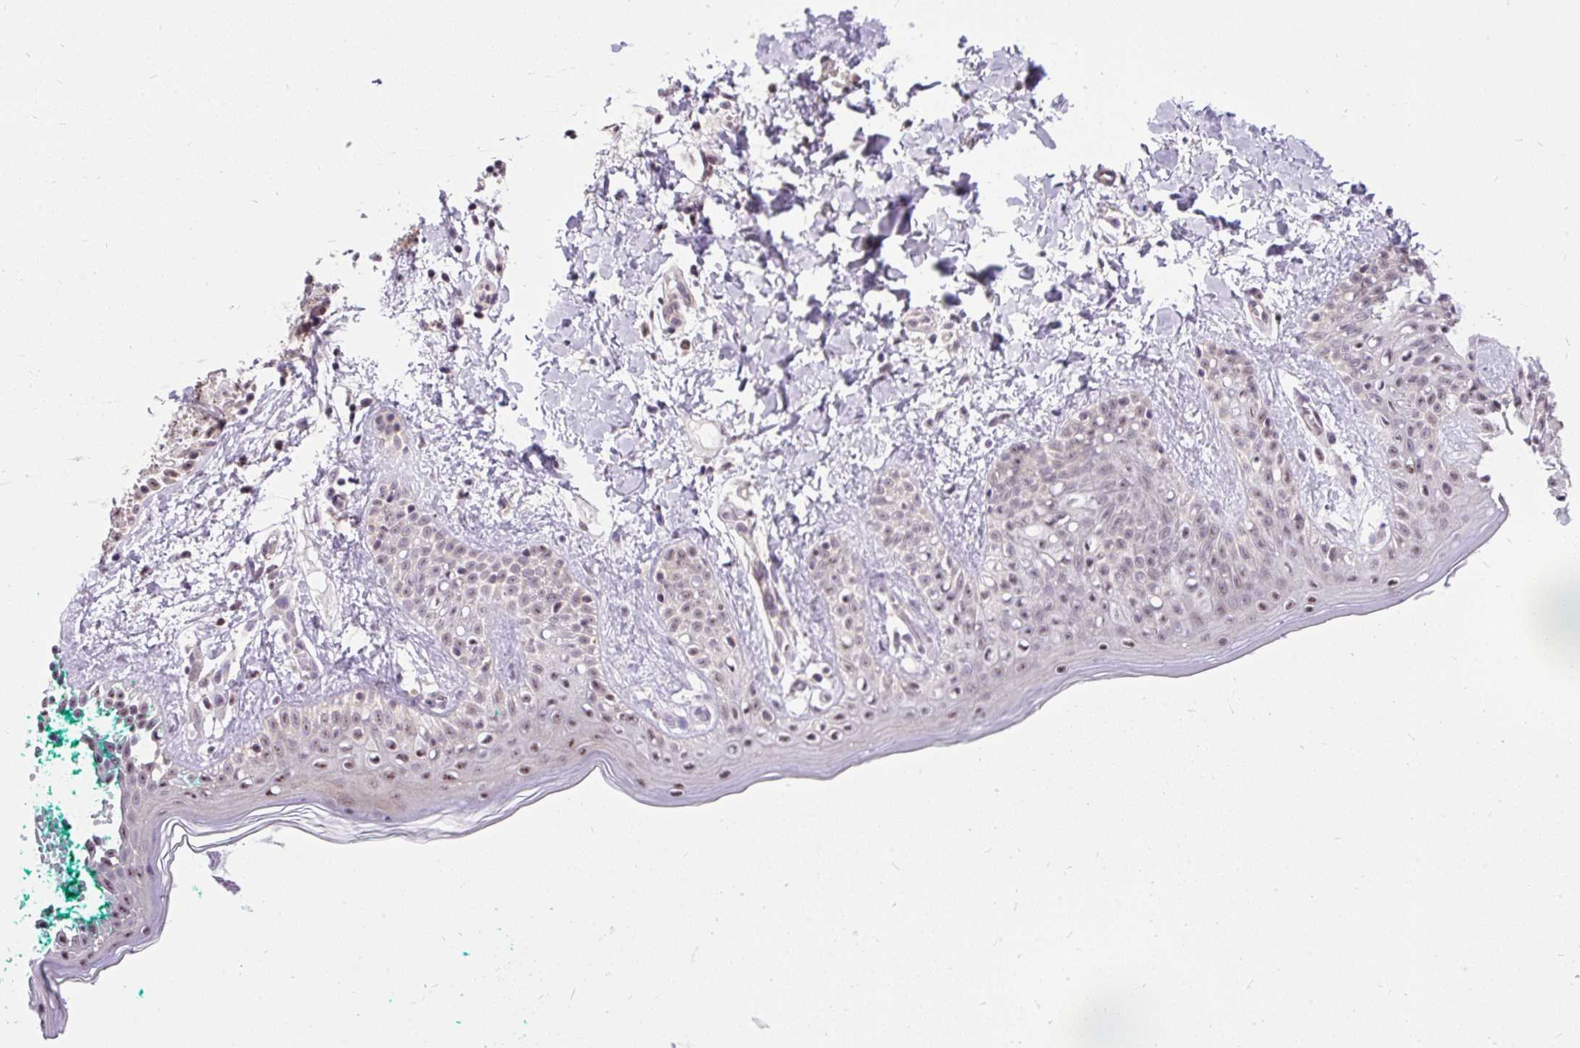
{"staining": {"intensity": "moderate", "quantity": "<25%", "location": "nuclear"}, "tissue": "skin", "cell_type": "Fibroblasts", "image_type": "normal", "snomed": [{"axis": "morphology", "description": "Normal tissue, NOS"}, {"axis": "topography", "description": "Skin"}], "caption": "A brown stain labels moderate nuclear expression of a protein in fibroblasts of benign skin. (IHC, brightfield microscopy, high magnification).", "gene": "SMC5", "patient": {"sex": "male", "age": 16}}